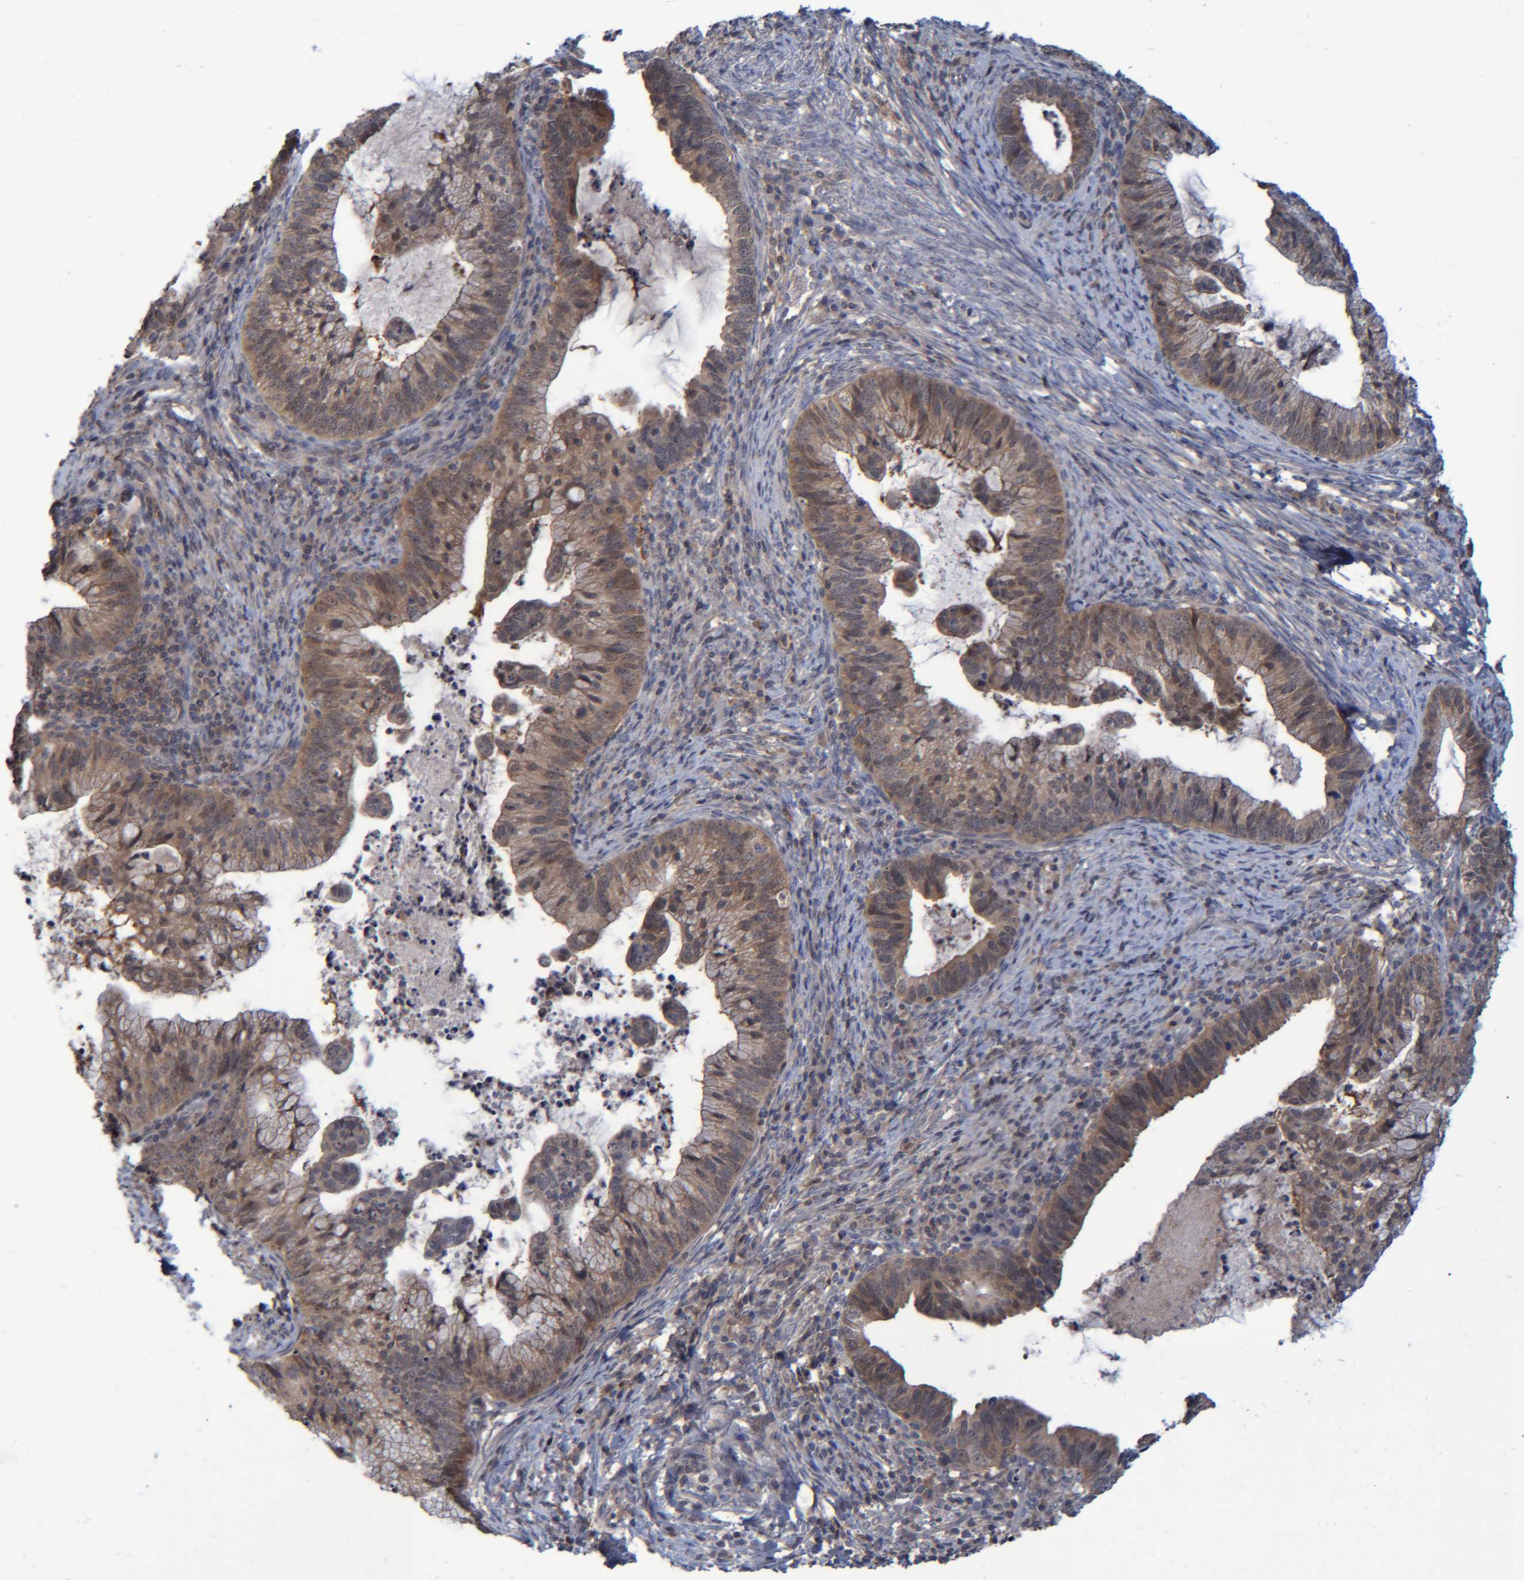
{"staining": {"intensity": "moderate", "quantity": ">75%", "location": "cytoplasmic/membranous"}, "tissue": "cervical cancer", "cell_type": "Tumor cells", "image_type": "cancer", "snomed": [{"axis": "morphology", "description": "Adenocarcinoma, NOS"}, {"axis": "topography", "description": "Cervix"}], "caption": "DAB immunohistochemical staining of cervical adenocarcinoma reveals moderate cytoplasmic/membranous protein positivity in approximately >75% of tumor cells.", "gene": "PCYT2", "patient": {"sex": "female", "age": 36}}